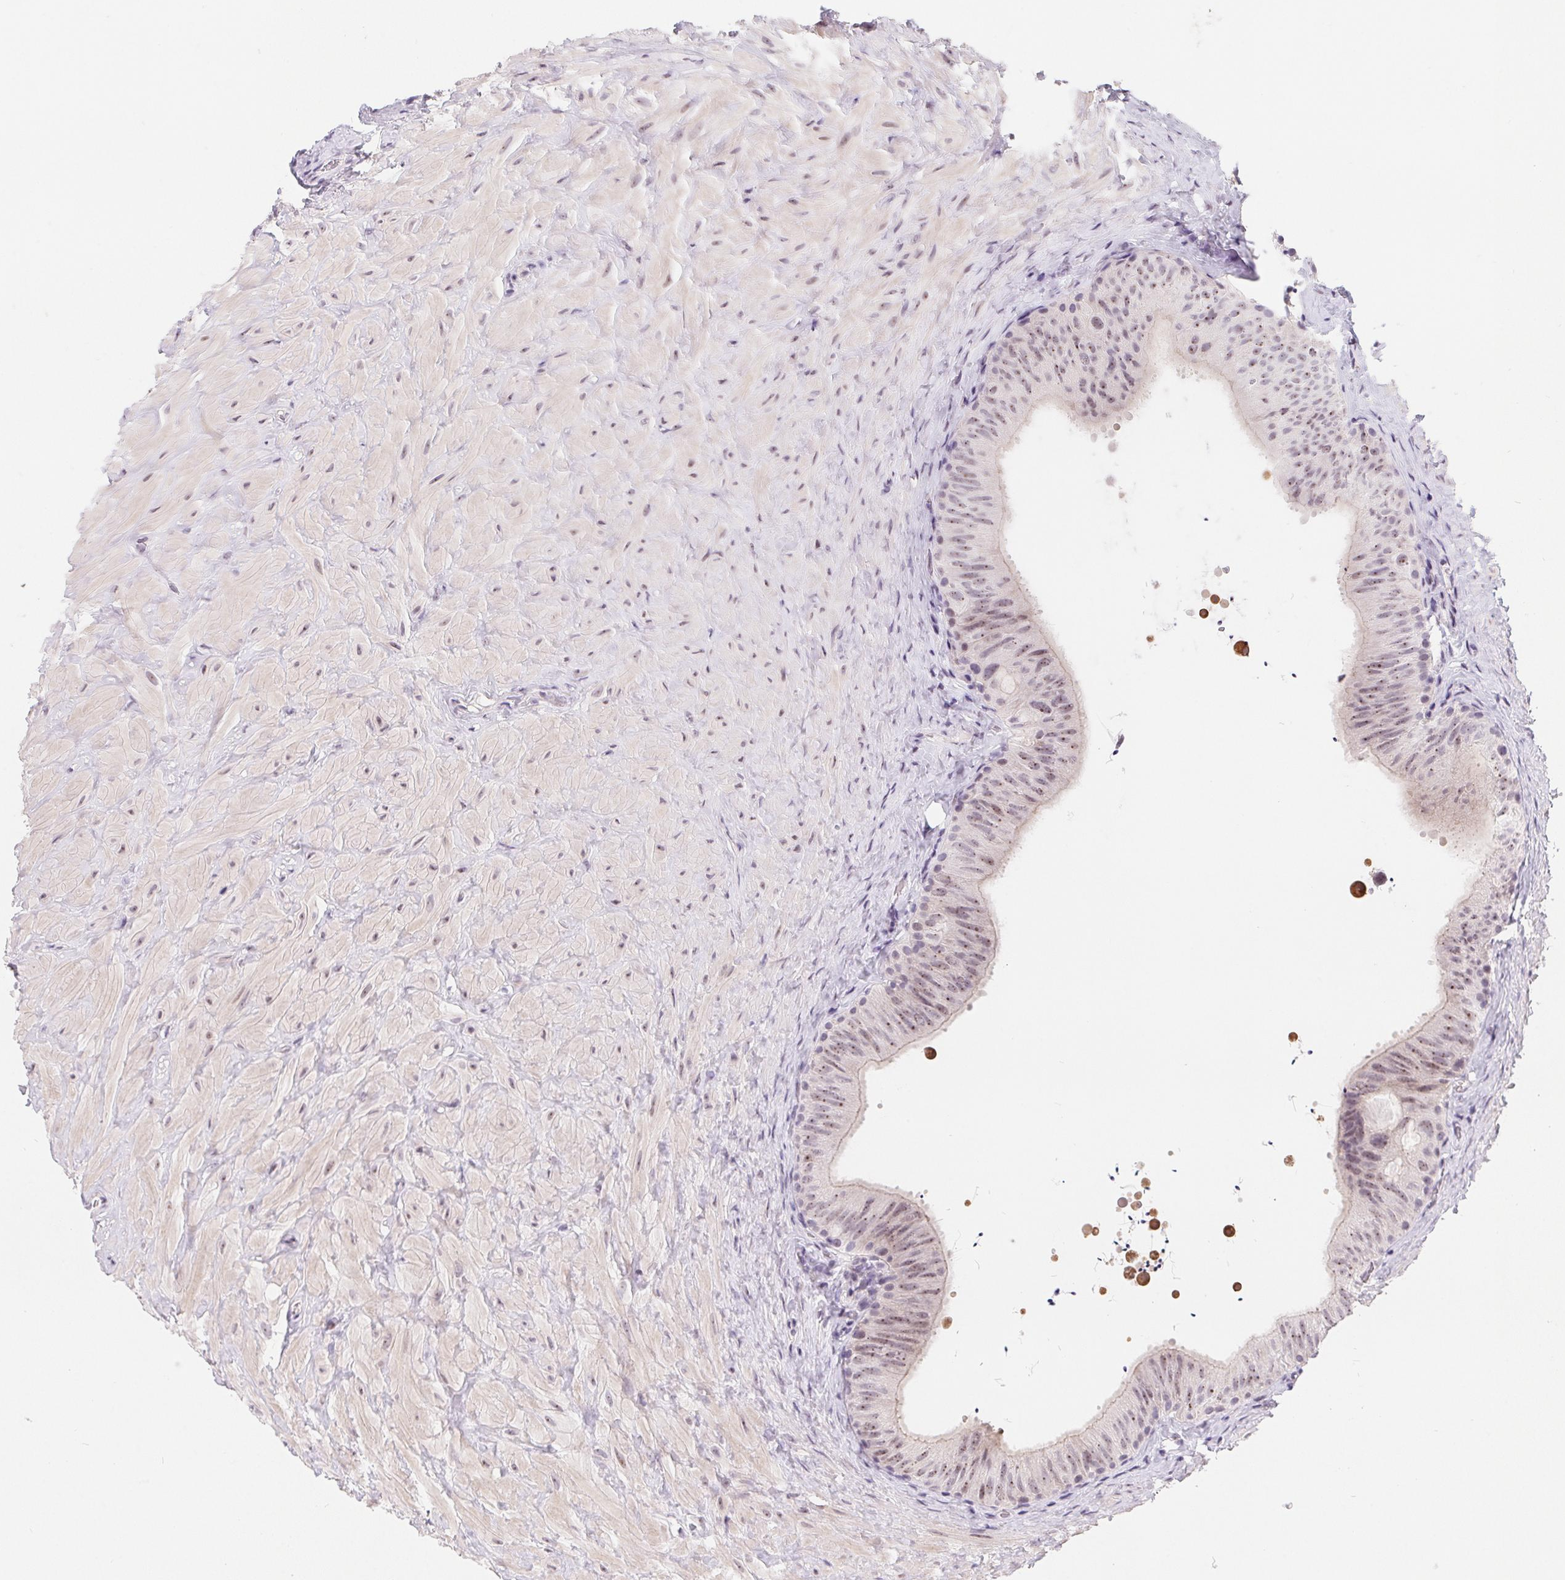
{"staining": {"intensity": "moderate", "quantity": "25%-75%", "location": "nuclear"}, "tissue": "epididymis", "cell_type": "Glandular cells", "image_type": "normal", "snomed": [{"axis": "morphology", "description": "Normal tissue, NOS"}, {"axis": "topography", "description": "Epididymis, spermatic cord, NOS"}, {"axis": "topography", "description": "Epididymis"}], "caption": "Protein expression analysis of normal human epididymis reveals moderate nuclear positivity in about 25%-75% of glandular cells.", "gene": "LCA5L", "patient": {"sex": "male", "age": 31}}